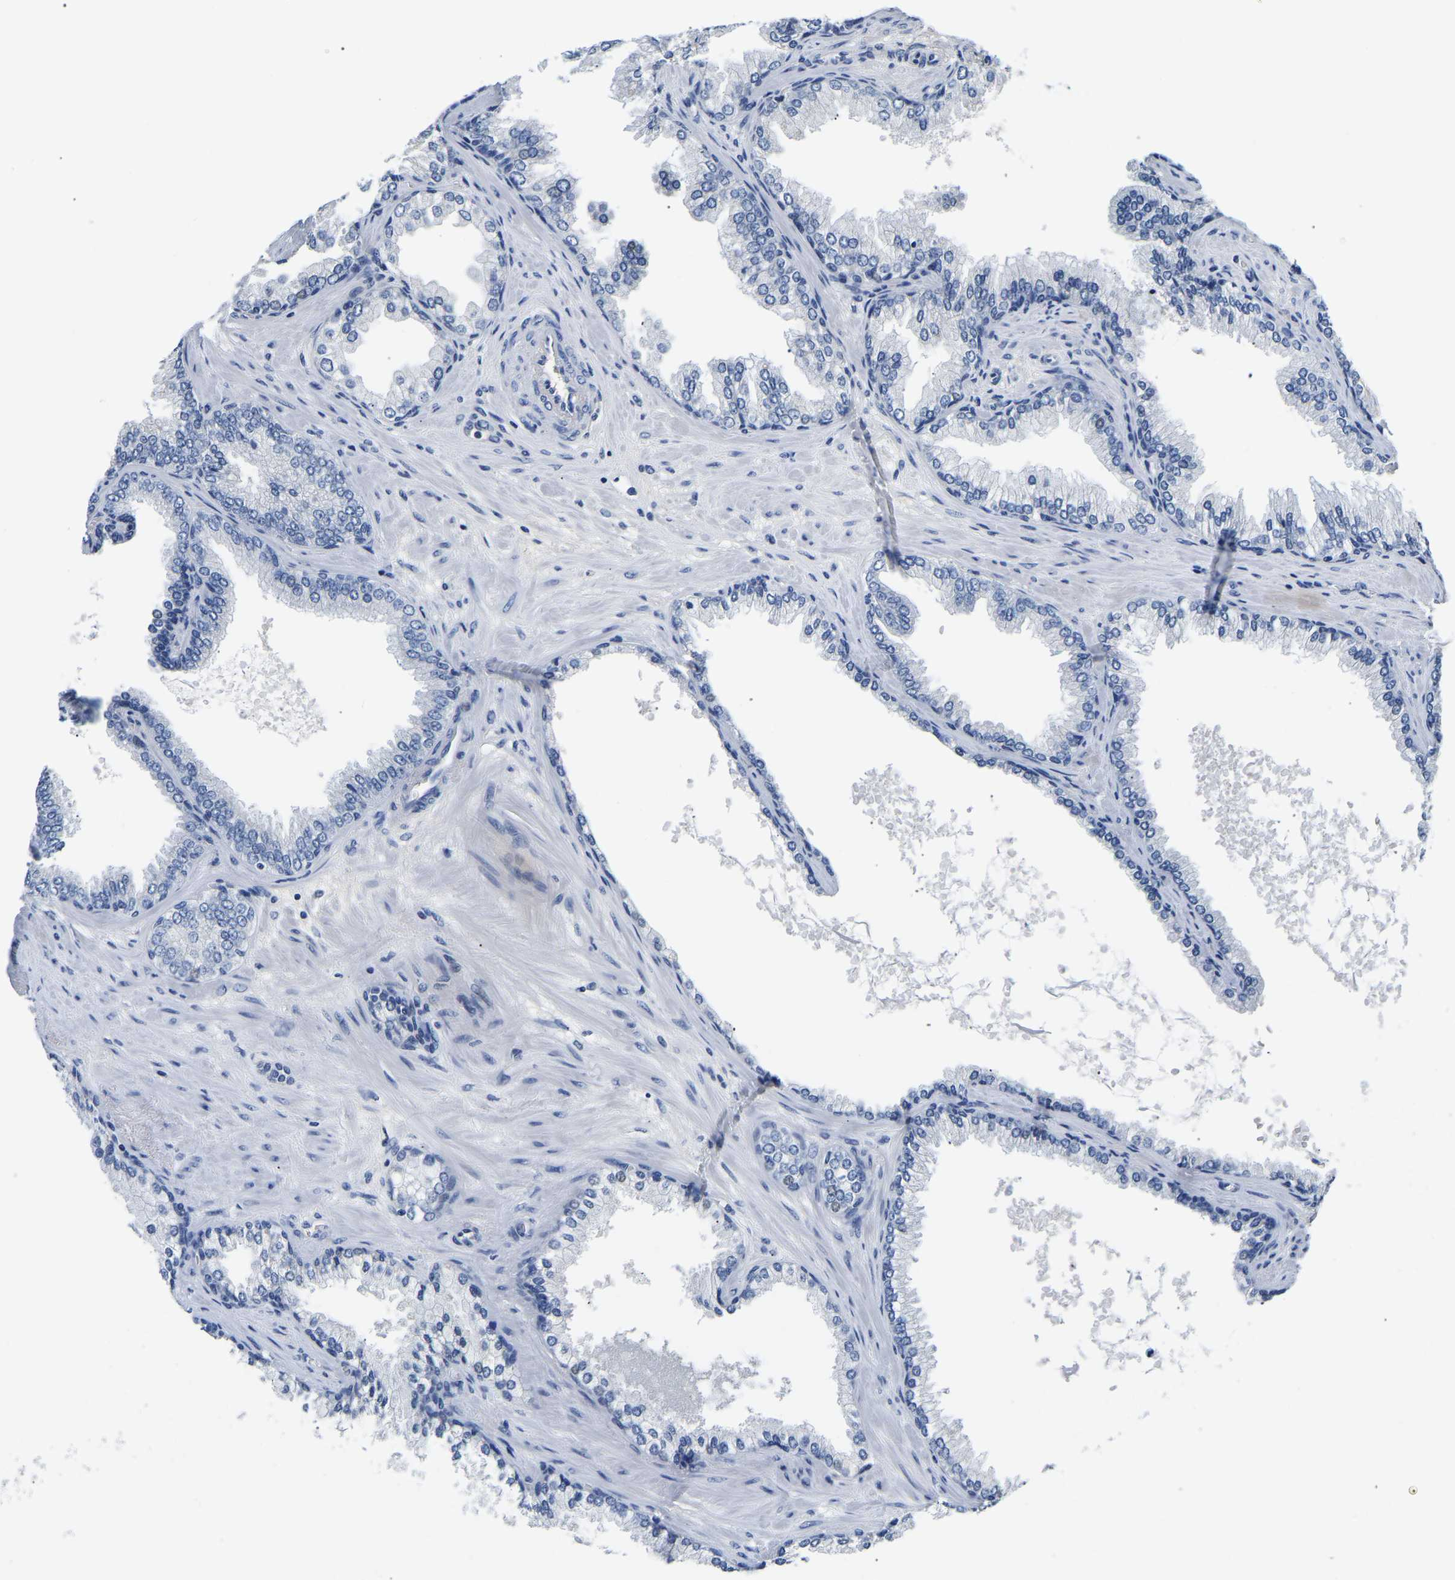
{"staining": {"intensity": "negative", "quantity": "none", "location": "none"}, "tissue": "prostate cancer", "cell_type": "Tumor cells", "image_type": "cancer", "snomed": [{"axis": "morphology", "description": "Adenocarcinoma, High grade"}, {"axis": "topography", "description": "Prostate"}], "caption": "This is a histopathology image of immunohistochemistry staining of adenocarcinoma (high-grade) (prostate), which shows no positivity in tumor cells. (Stains: DAB immunohistochemistry with hematoxylin counter stain, Microscopy: brightfield microscopy at high magnification).", "gene": "PCK2", "patient": {"sex": "male", "age": 71}}